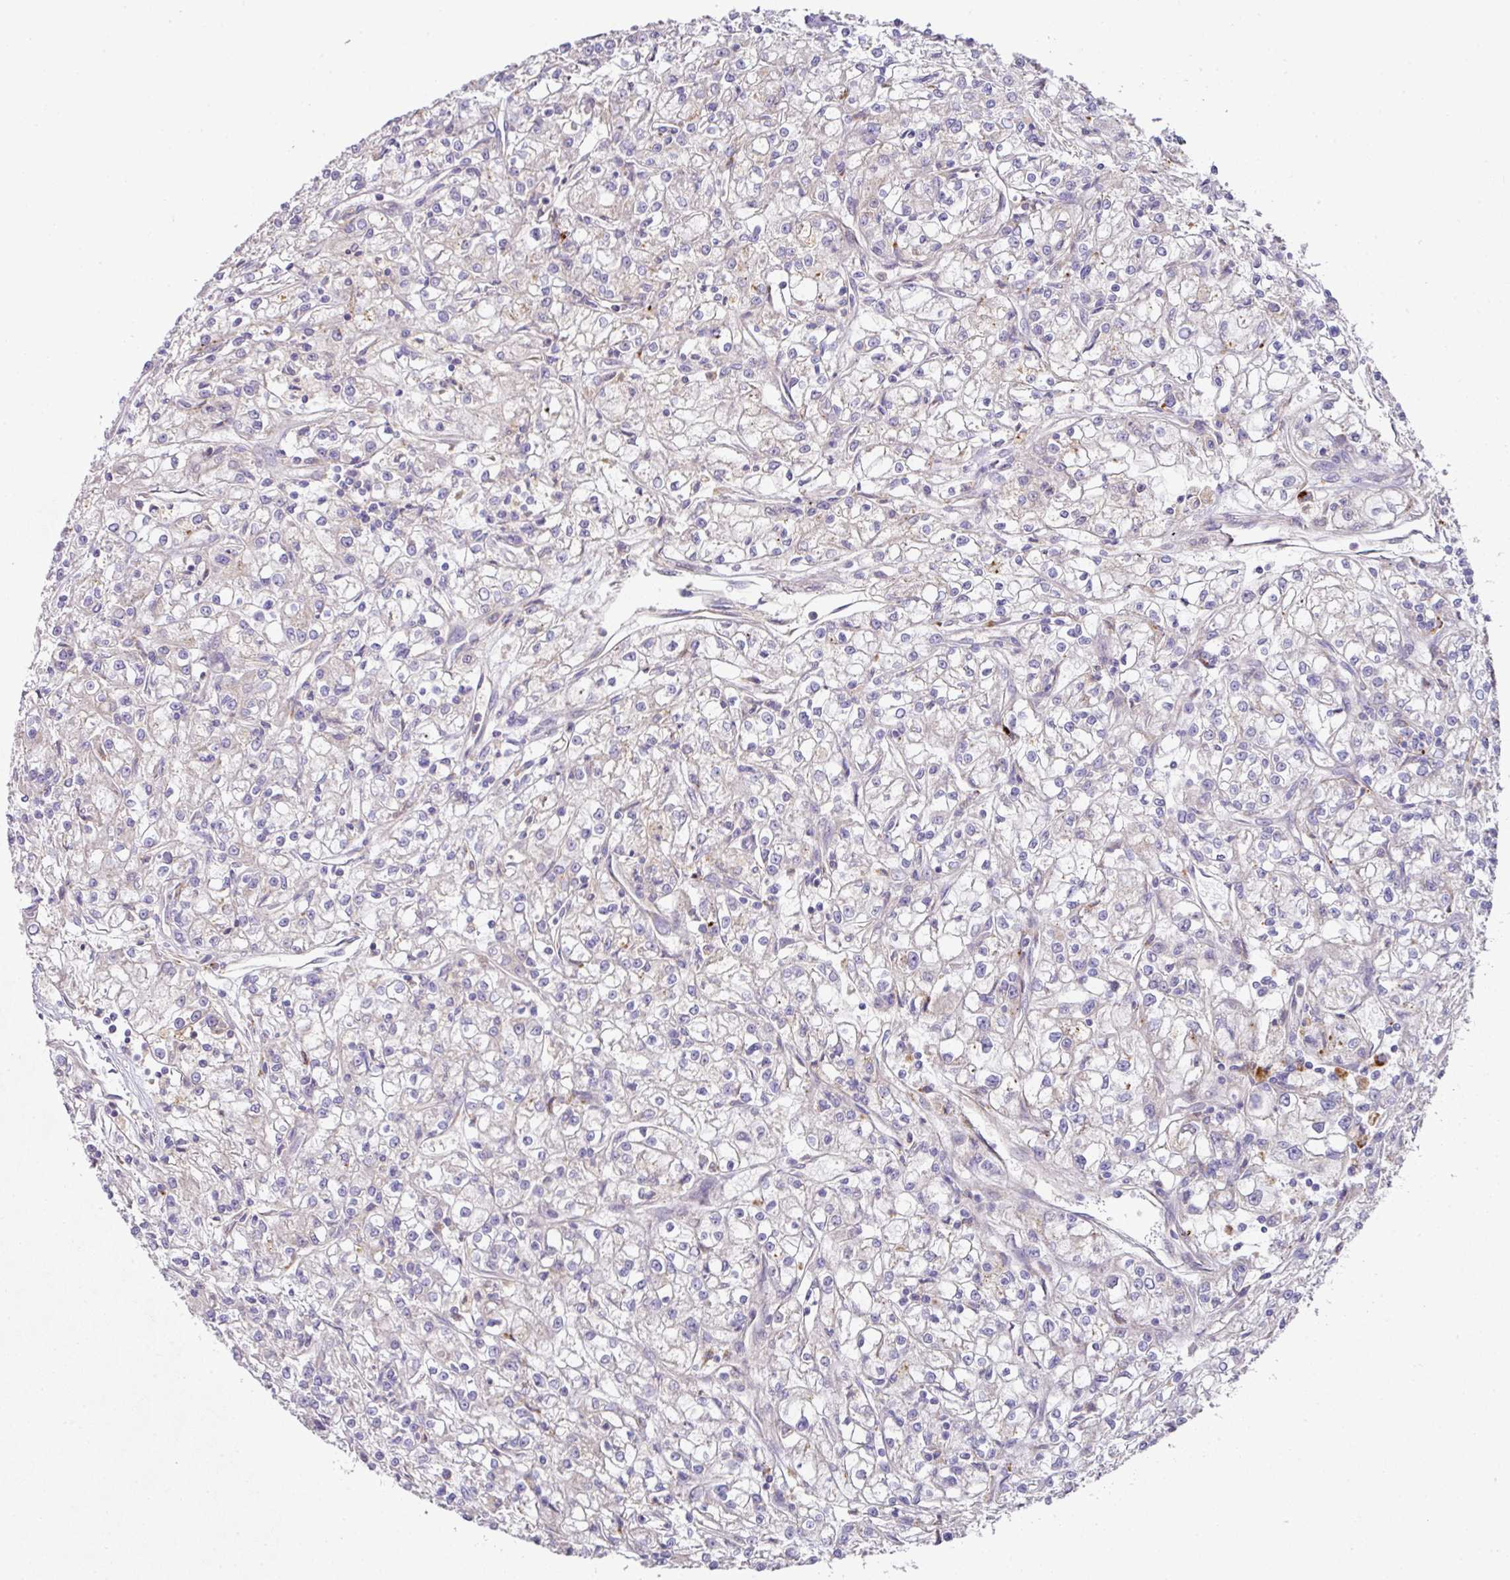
{"staining": {"intensity": "negative", "quantity": "none", "location": "none"}, "tissue": "renal cancer", "cell_type": "Tumor cells", "image_type": "cancer", "snomed": [{"axis": "morphology", "description": "Adenocarcinoma, NOS"}, {"axis": "topography", "description": "Kidney"}], "caption": "IHC image of neoplastic tissue: renal adenocarcinoma stained with DAB (3,3'-diaminobenzidine) shows no significant protein staining in tumor cells.", "gene": "TARM1", "patient": {"sex": "female", "age": 59}}